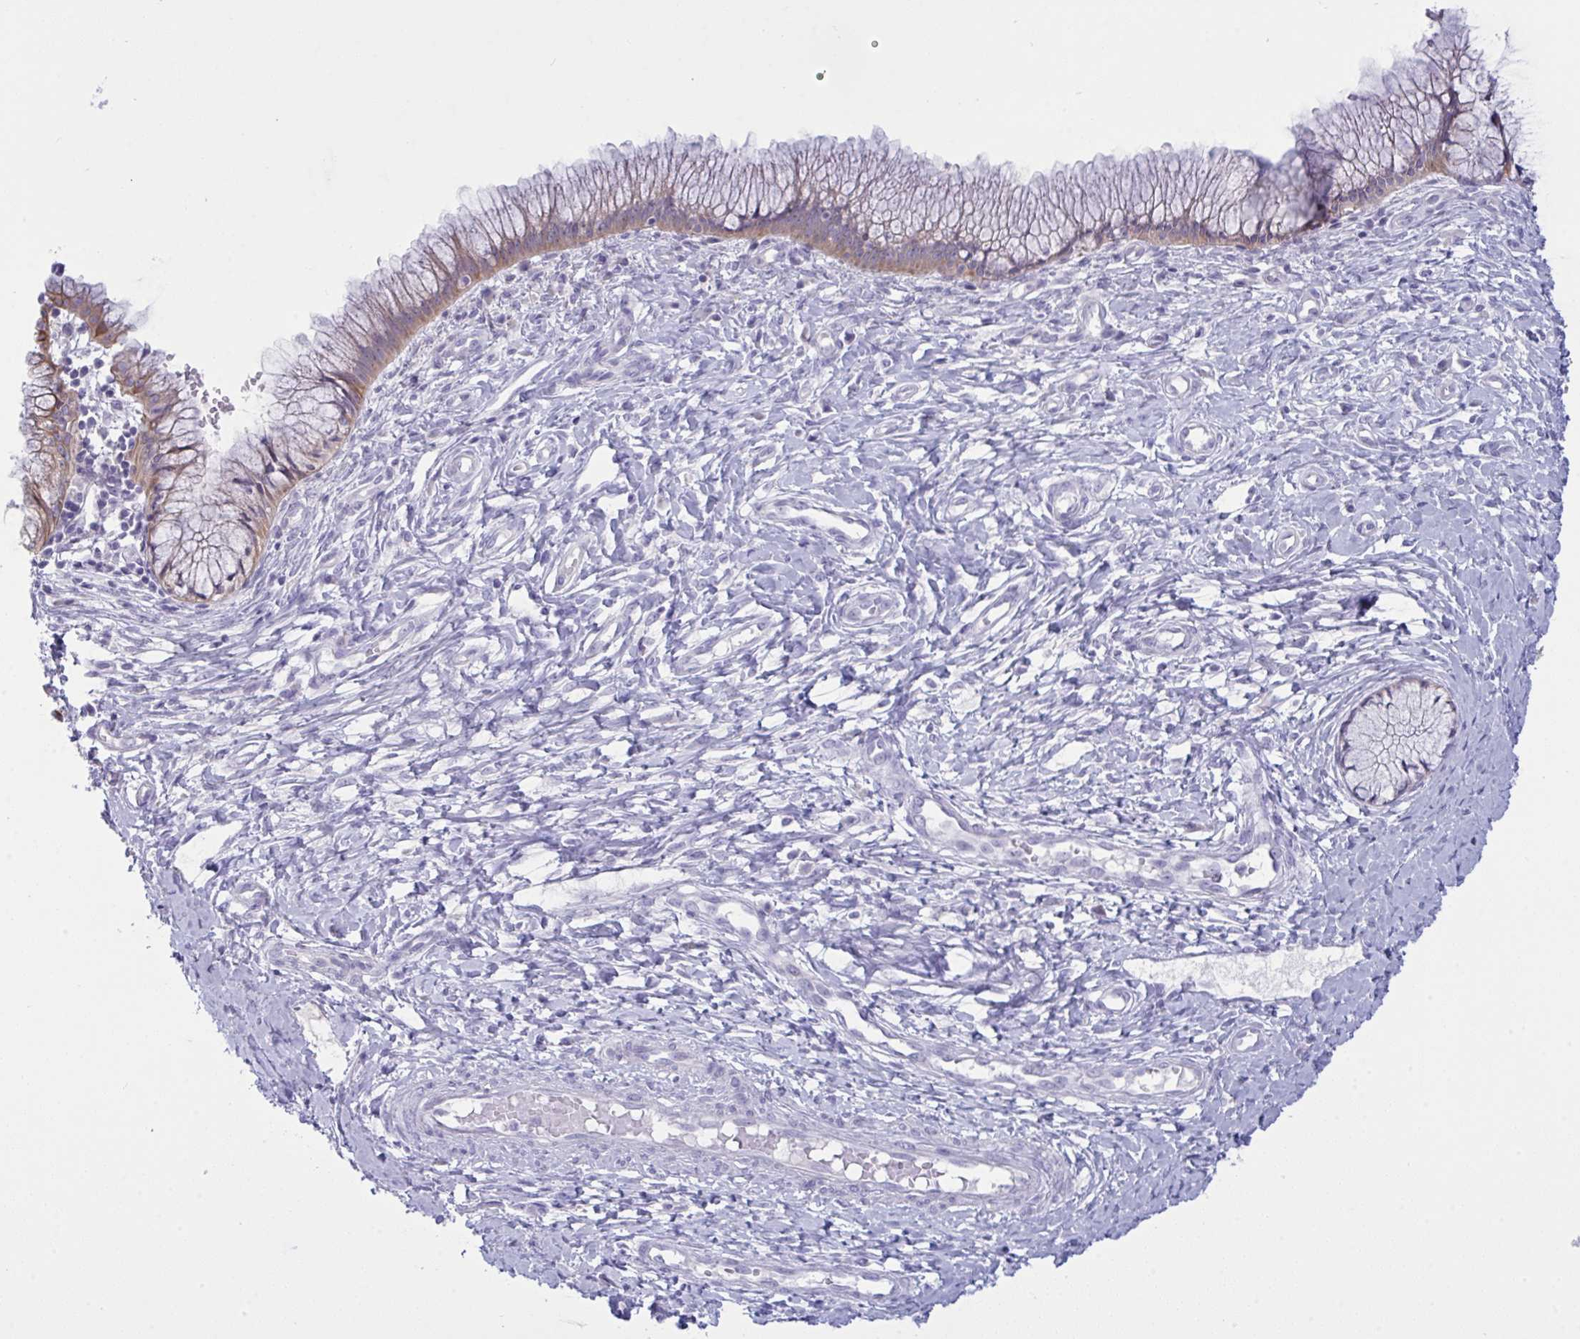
{"staining": {"intensity": "weak", "quantity": ">75%", "location": "cytoplasmic/membranous"}, "tissue": "cervix", "cell_type": "Glandular cells", "image_type": "normal", "snomed": [{"axis": "morphology", "description": "Normal tissue, NOS"}, {"axis": "topography", "description": "Cervix"}], "caption": "This is an image of immunohistochemistry staining of unremarkable cervix, which shows weak staining in the cytoplasmic/membranous of glandular cells.", "gene": "TENT5D", "patient": {"sex": "female", "age": 37}}